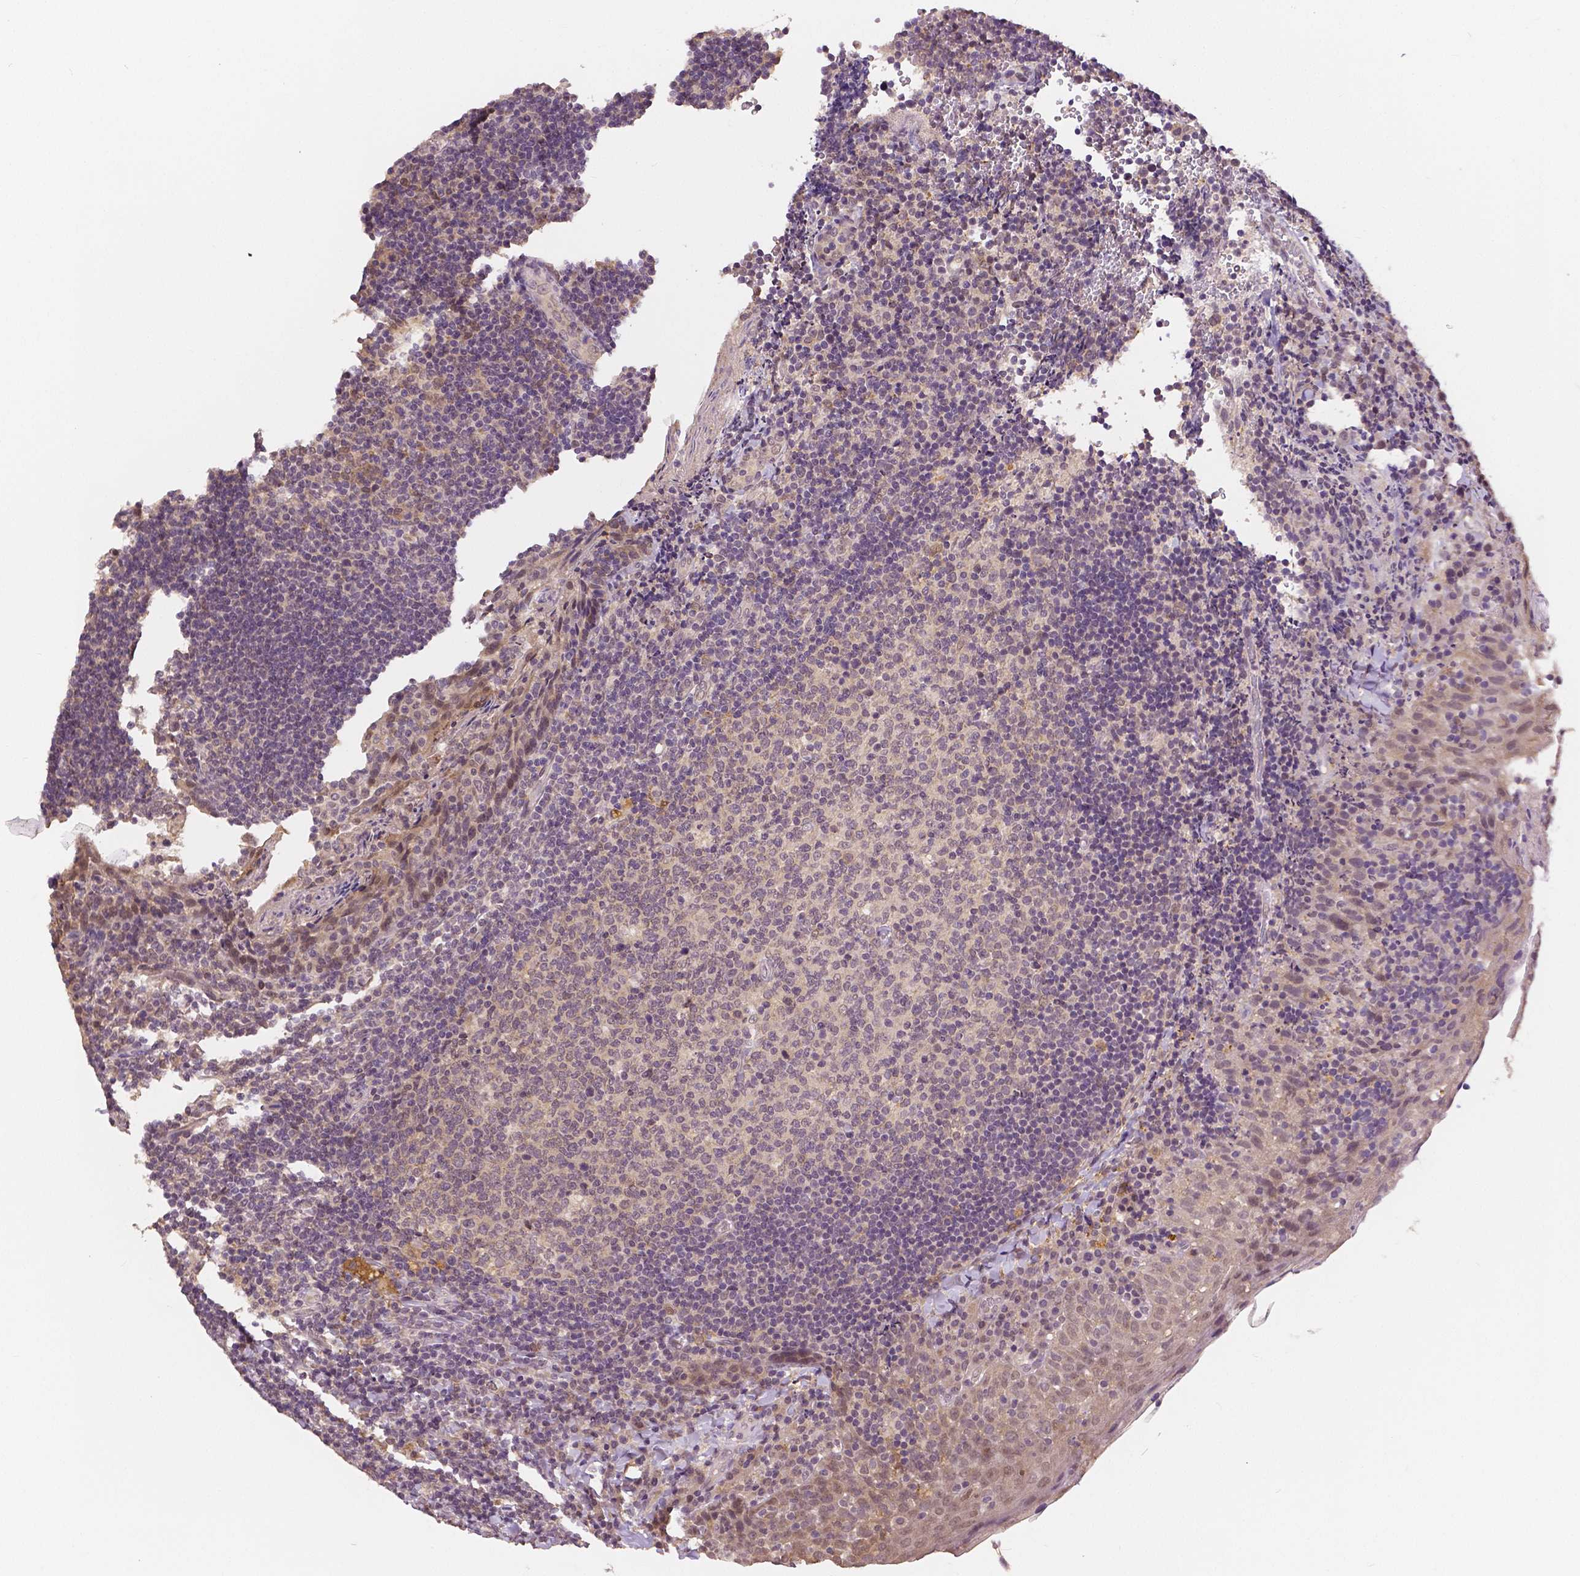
{"staining": {"intensity": "negative", "quantity": "none", "location": "none"}, "tissue": "tonsil", "cell_type": "Germinal center cells", "image_type": "normal", "snomed": [{"axis": "morphology", "description": "Normal tissue, NOS"}, {"axis": "topography", "description": "Tonsil"}], "caption": "This photomicrograph is of normal tonsil stained with immunohistochemistry (IHC) to label a protein in brown with the nuclei are counter-stained blue. There is no staining in germinal center cells.", "gene": "MAP1LC3B", "patient": {"sex": "female", "age": 10}}